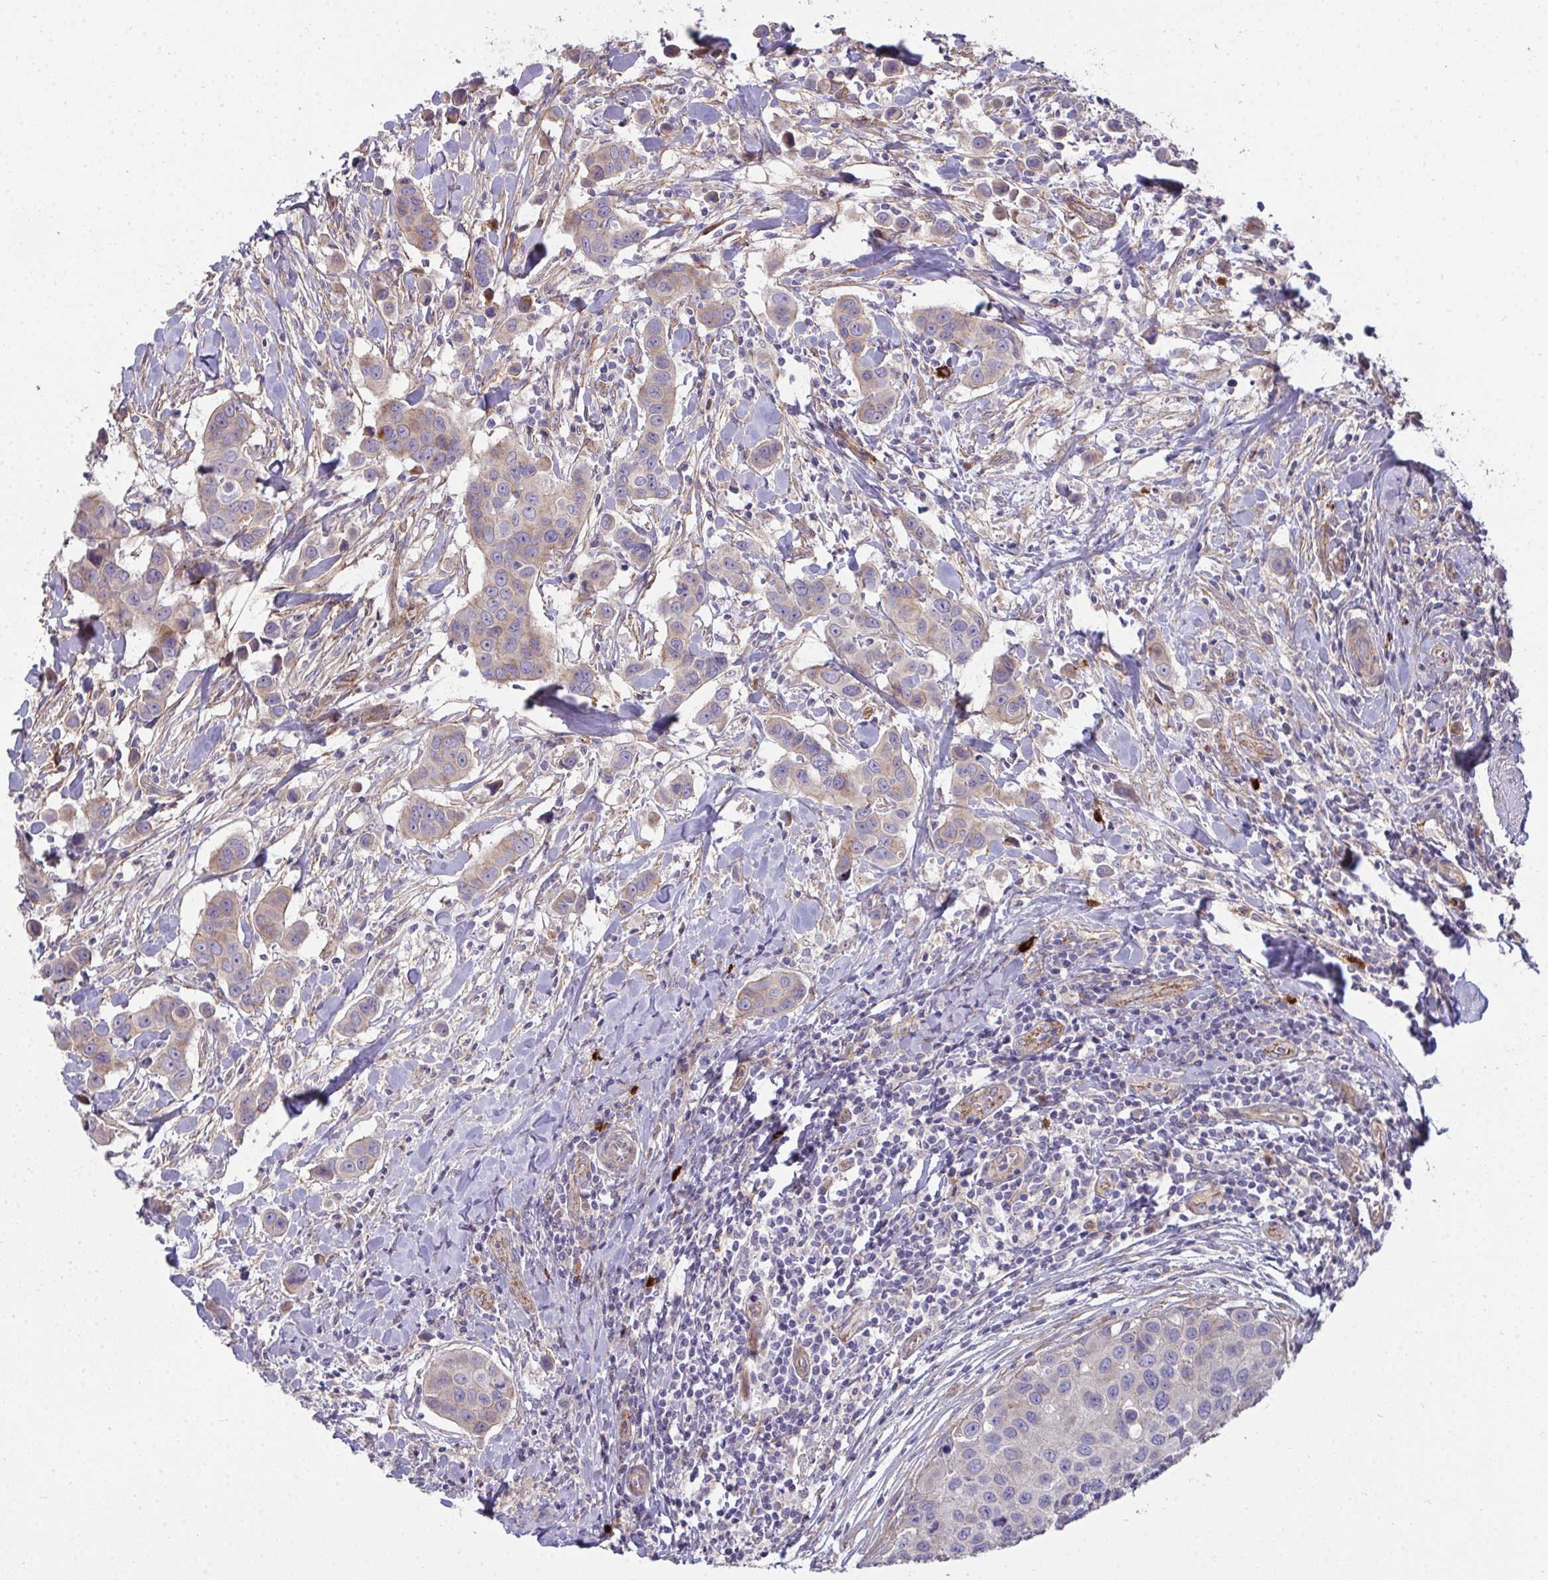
{"staining": {"intensity": "moderate", "quantity": "25%-75%", "location": "cytoplasmic/membranous"}, "tissue": "breast cancer", "cell_type": "Tumor cells", "image_type": "cancer", "snomed": [{"axis": "morphology", "description": "Duct carcinoma"}, {"axis": "topography", "description": "Breast"}], "caption": "Human breast cancer stained for a protein (brown) reveals moderate cytoplasmic/membranous positive expression in approximately 25%-75% of tumor cells.", "gene": "SH2D1B", "patient": {"sex": "female", "age": 24}}